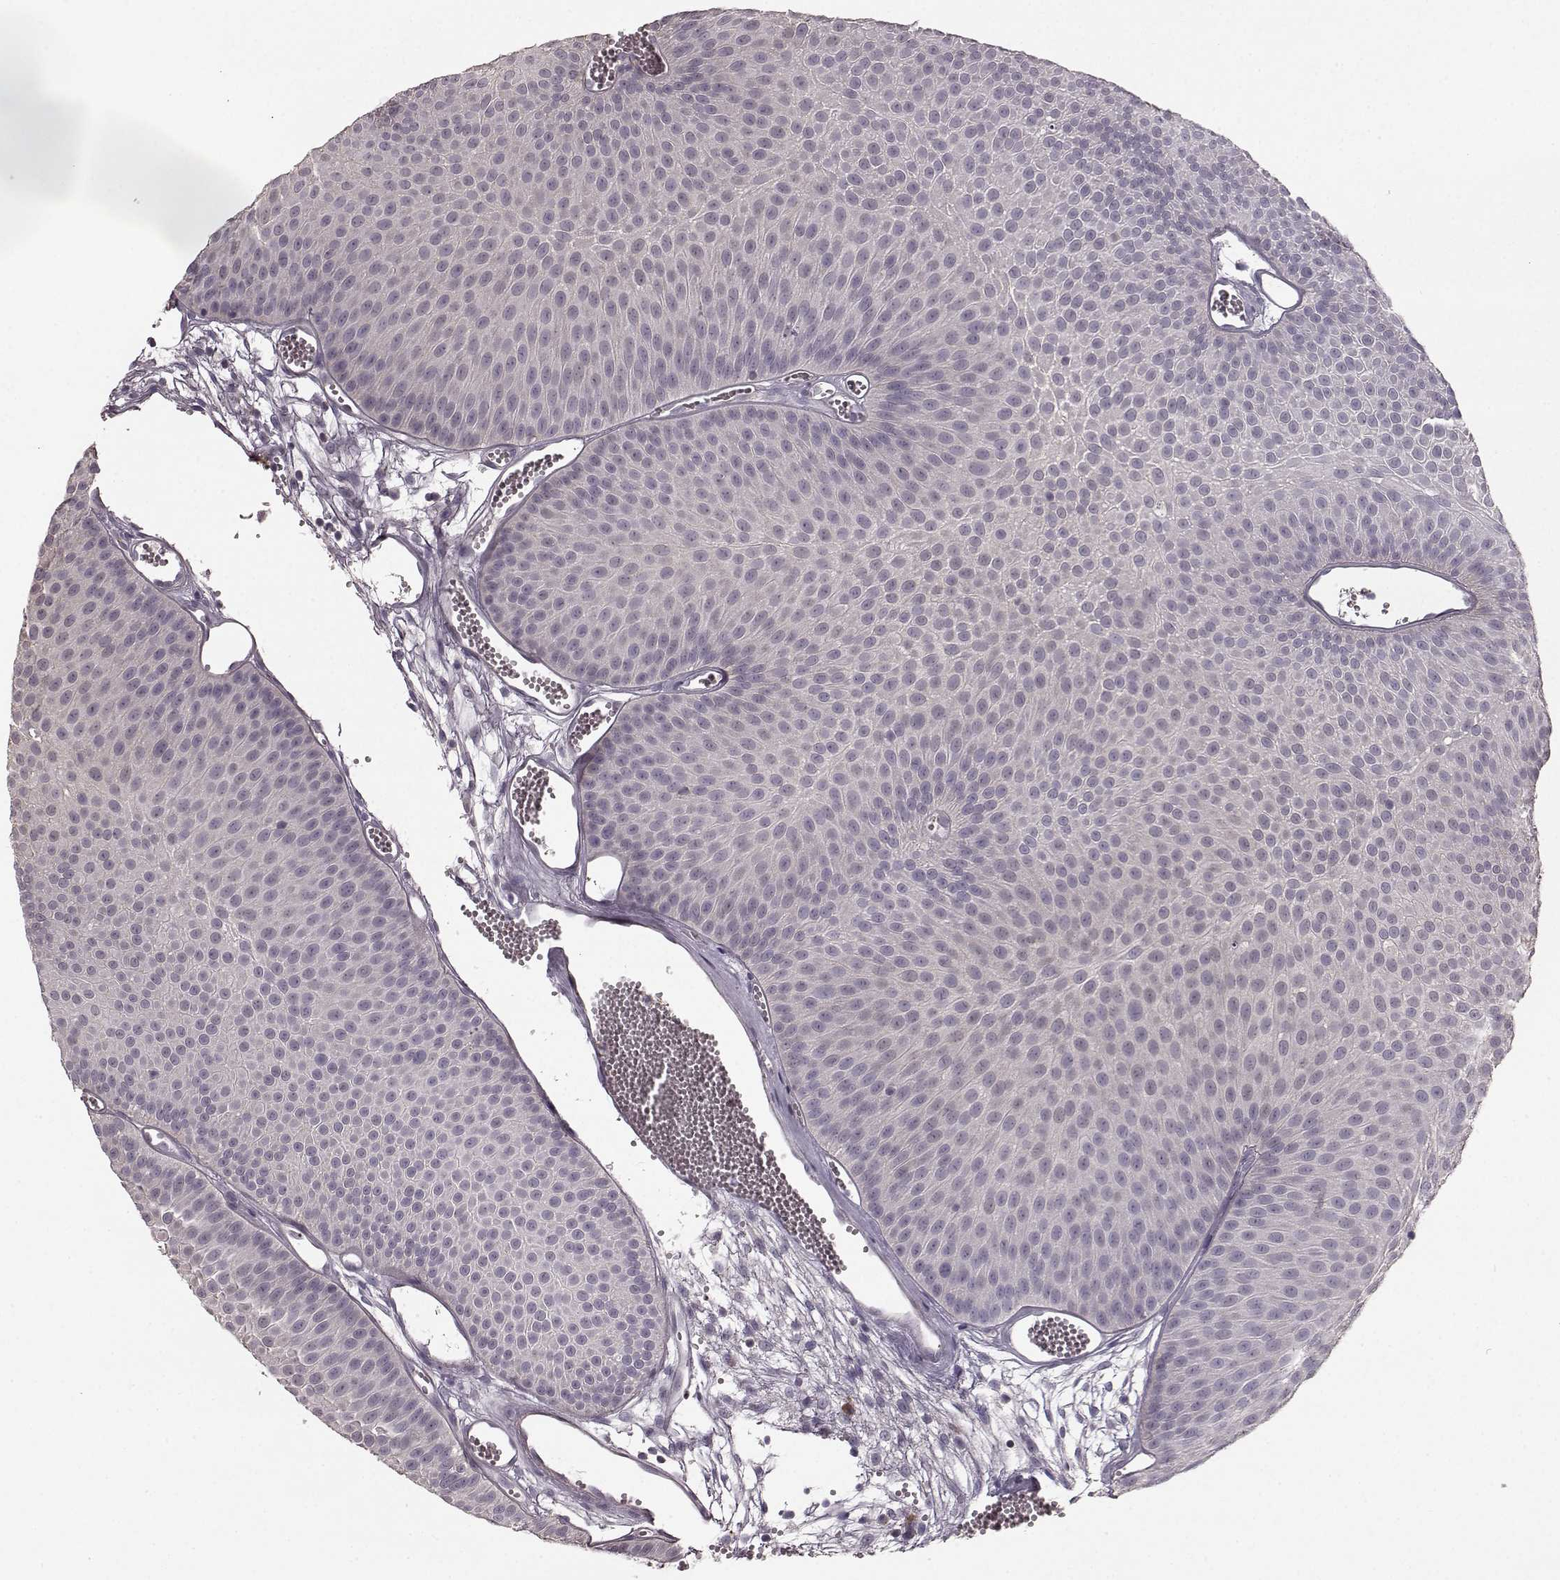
{"staining": {"intensity": "negative", "quantity": "none", "location": "none"}, "tissue": "urothelial cancer", "cell_type": "Tumor cells", "image_type": "cancer", "snomed": [{"axis": "morphology", "description": "Urothelial carcinoma, Low grade"}, {"axis": "topography", "description": "Urinary bladder"}], "caption": "High magnification brightfield microscopy of urothelial cancer stained with DAB (3,3'-diaminobenzidine) (brown) and counterstained with hematoxylin (blue): tumor cells show no significant expression.", "gene": "PDCD1", "patient": {"sex": "male", "age": 52}}